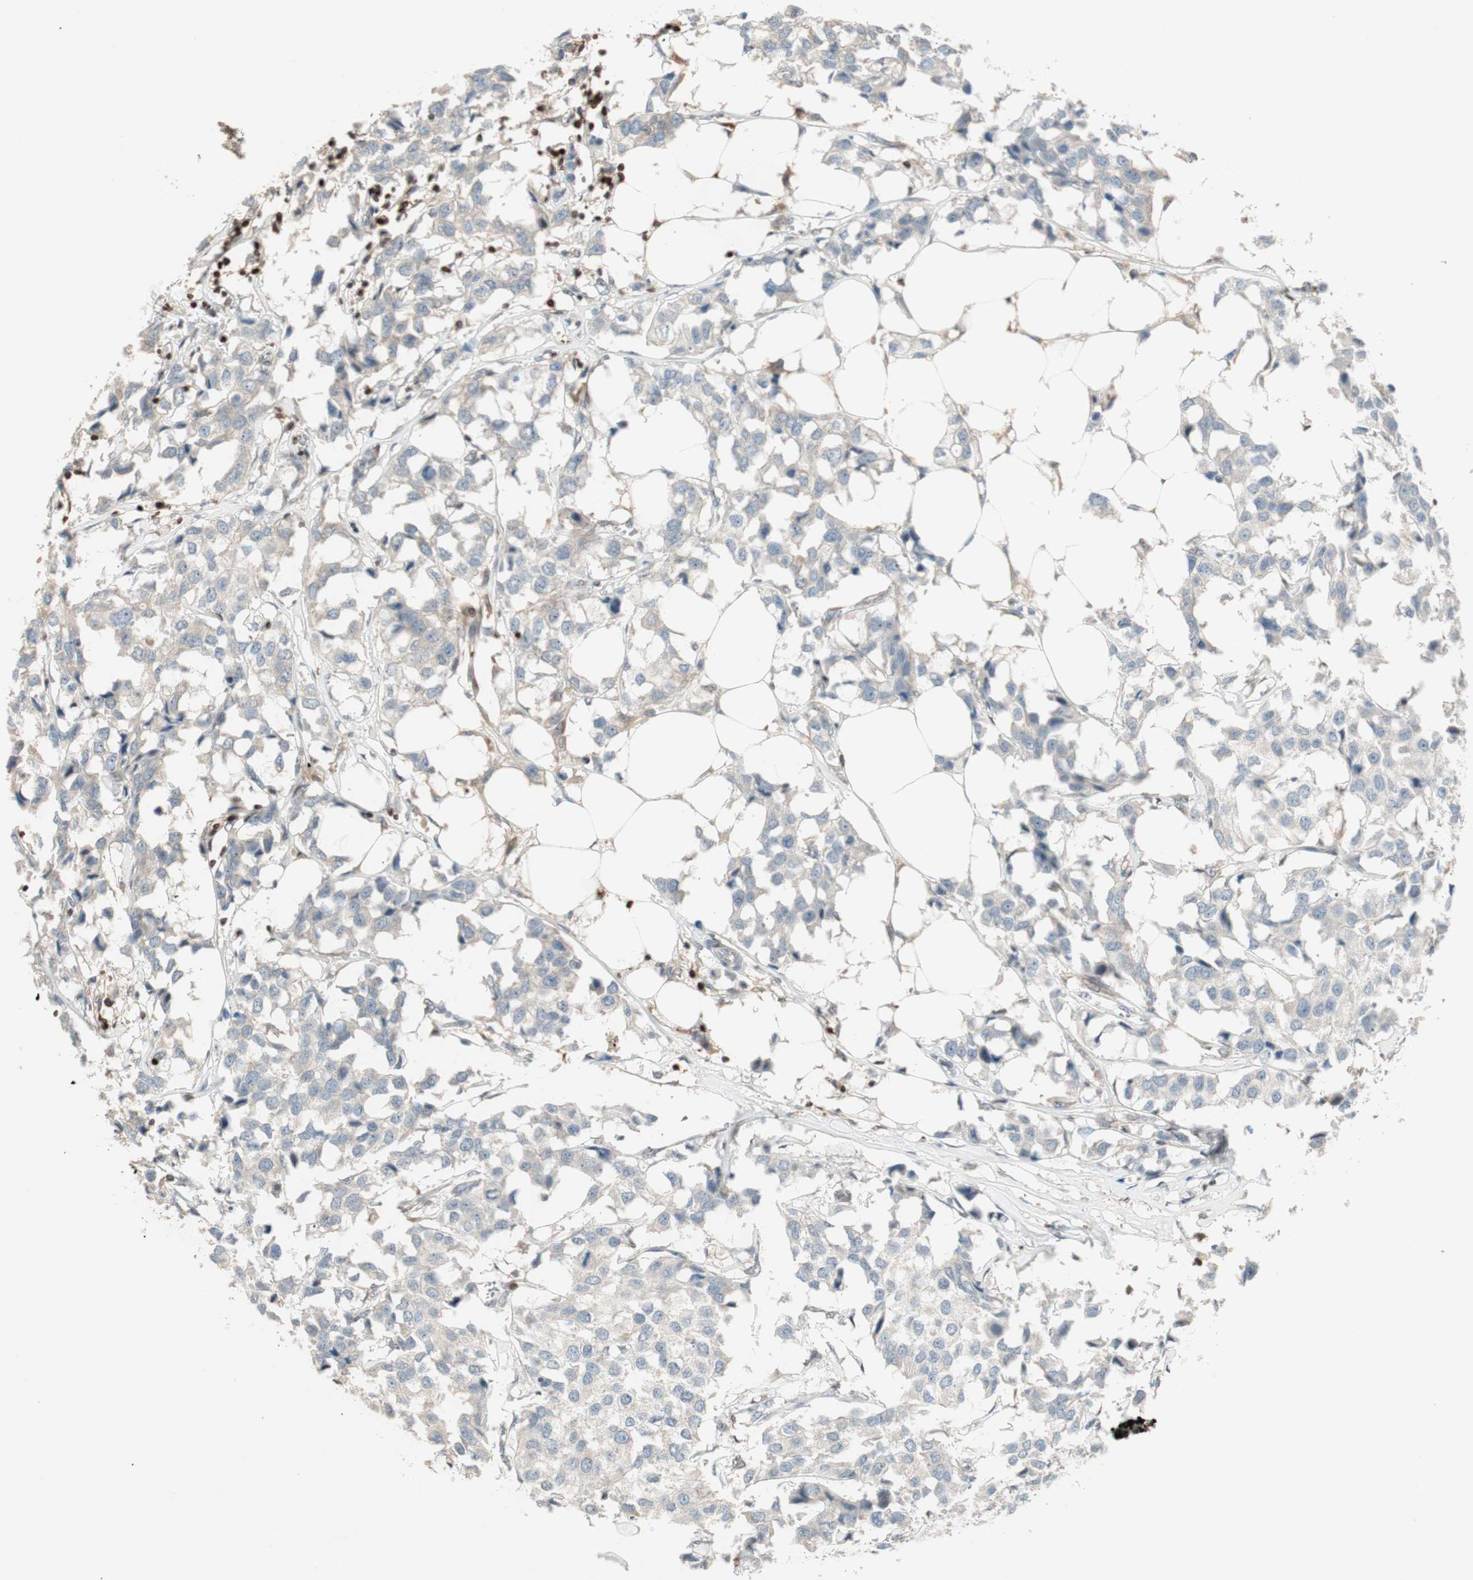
{"staining": {"intensity": "weak", "quantity": "25%-75%", "location": "cytoplasmic/membranous"}, "tissue": "breast cancer", "cell_type": "Tumor cells", "image_type": "cancer", "snomed": [{"axis": "morphology", "description": "Duct carcinoma"}, {"axis": "topography", "description": "Breast"}], "caption": "This is a micrograph of IHC staining of breast cancer, which shows weak positivity in the cytoplasmic/membranous of tumor cells.", "gene": "BIN1", "patient": {"sex": "female", "age": 80}}